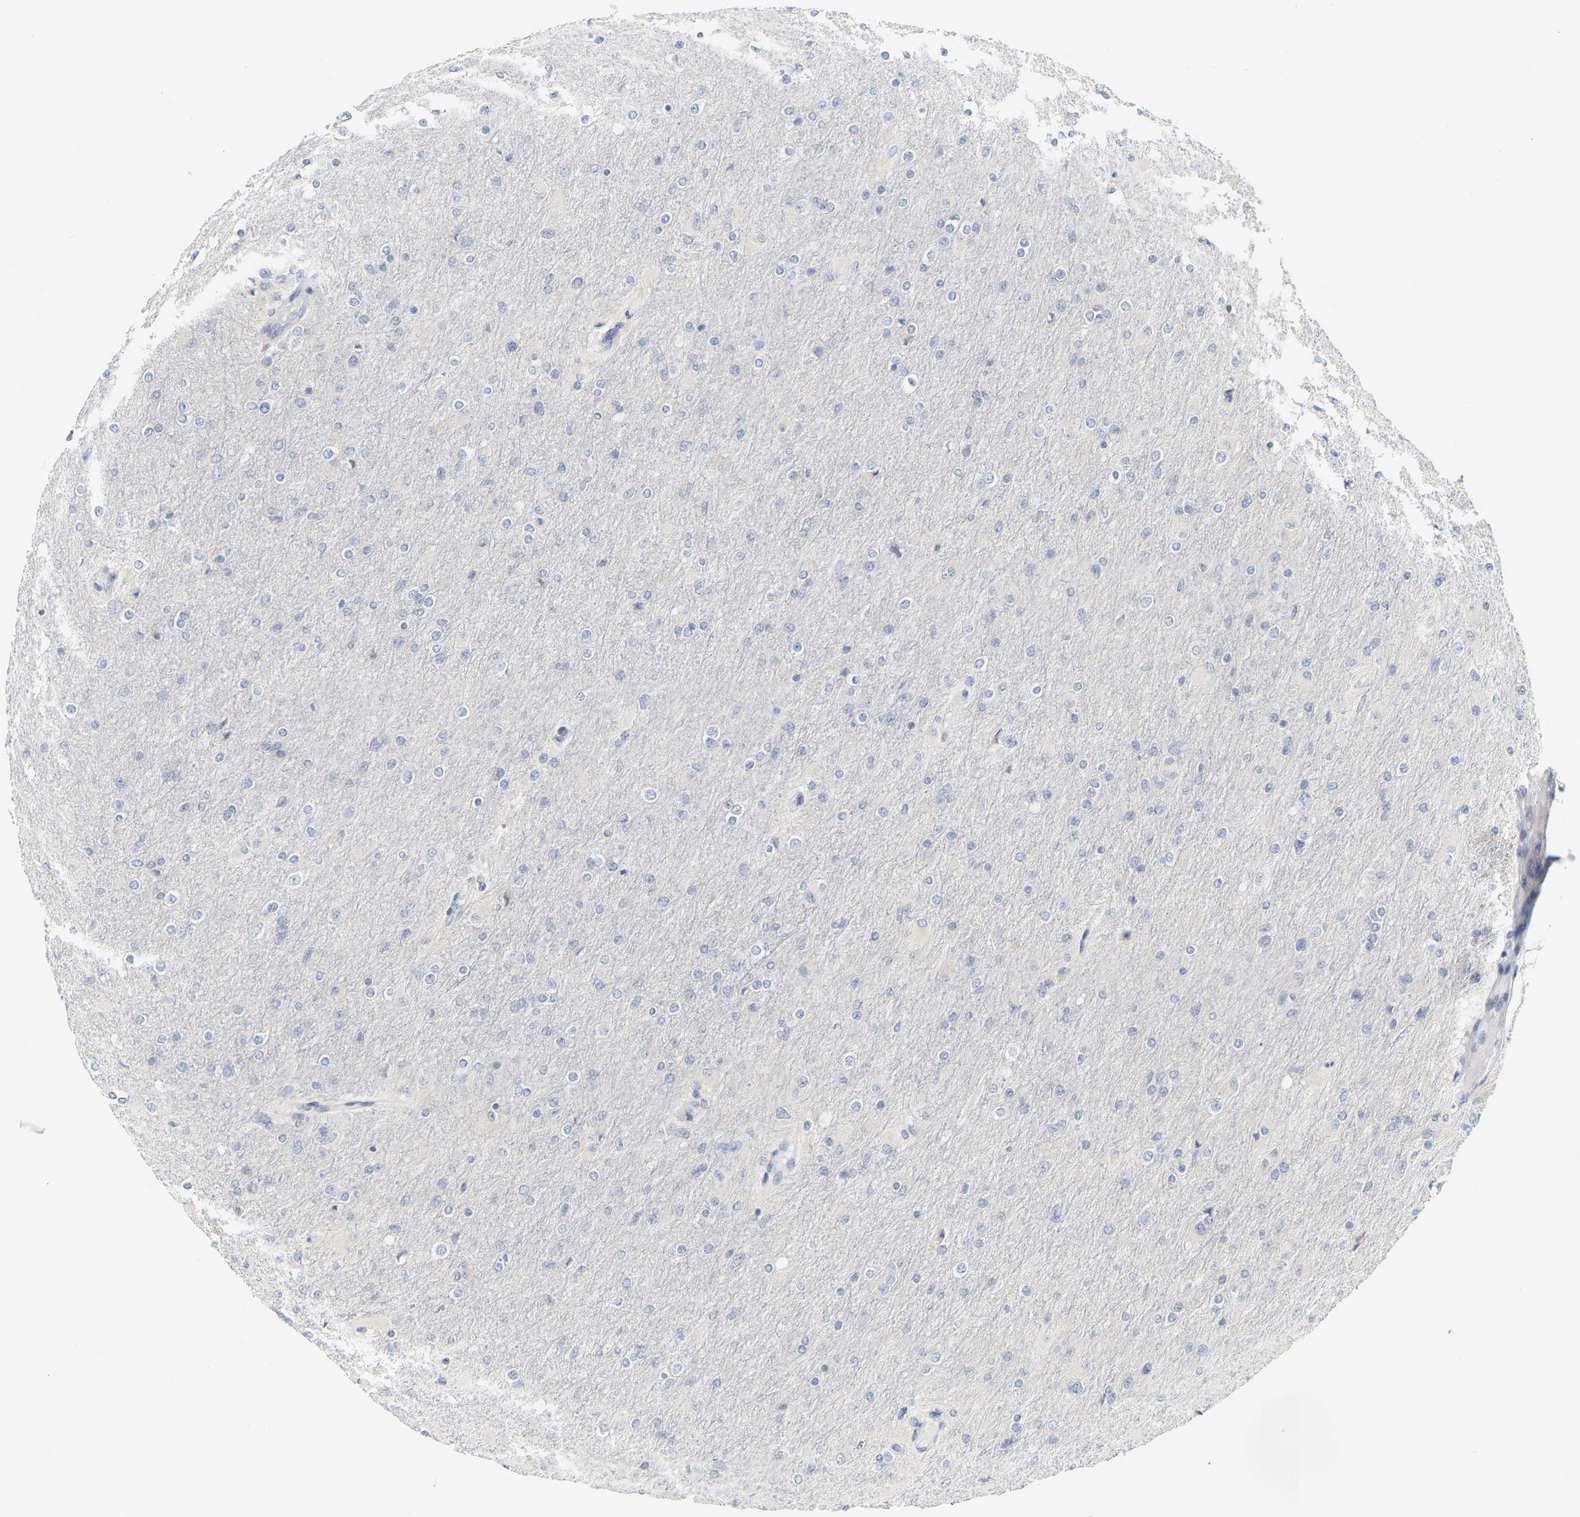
{"staining": {"intensity": "negative", "quantity": "none", "location": "none"}, "tissue": "glioma", "cell_type": "Tumor cells", "image_type": "cancer", "snomed": [{"axis": "morphology", "description": "Glioma, malignant, High grade"}, {"axis": "topography", "description": "Cerebral cortex"}], "caption": "An immunohistochemistry image of malignant glioma (high-grade) is shown. There is no staining in tumor cells of malignant glioma (high-grade).", "gene": "KRT76", "patient": {"sex": "female", "age": 36}}